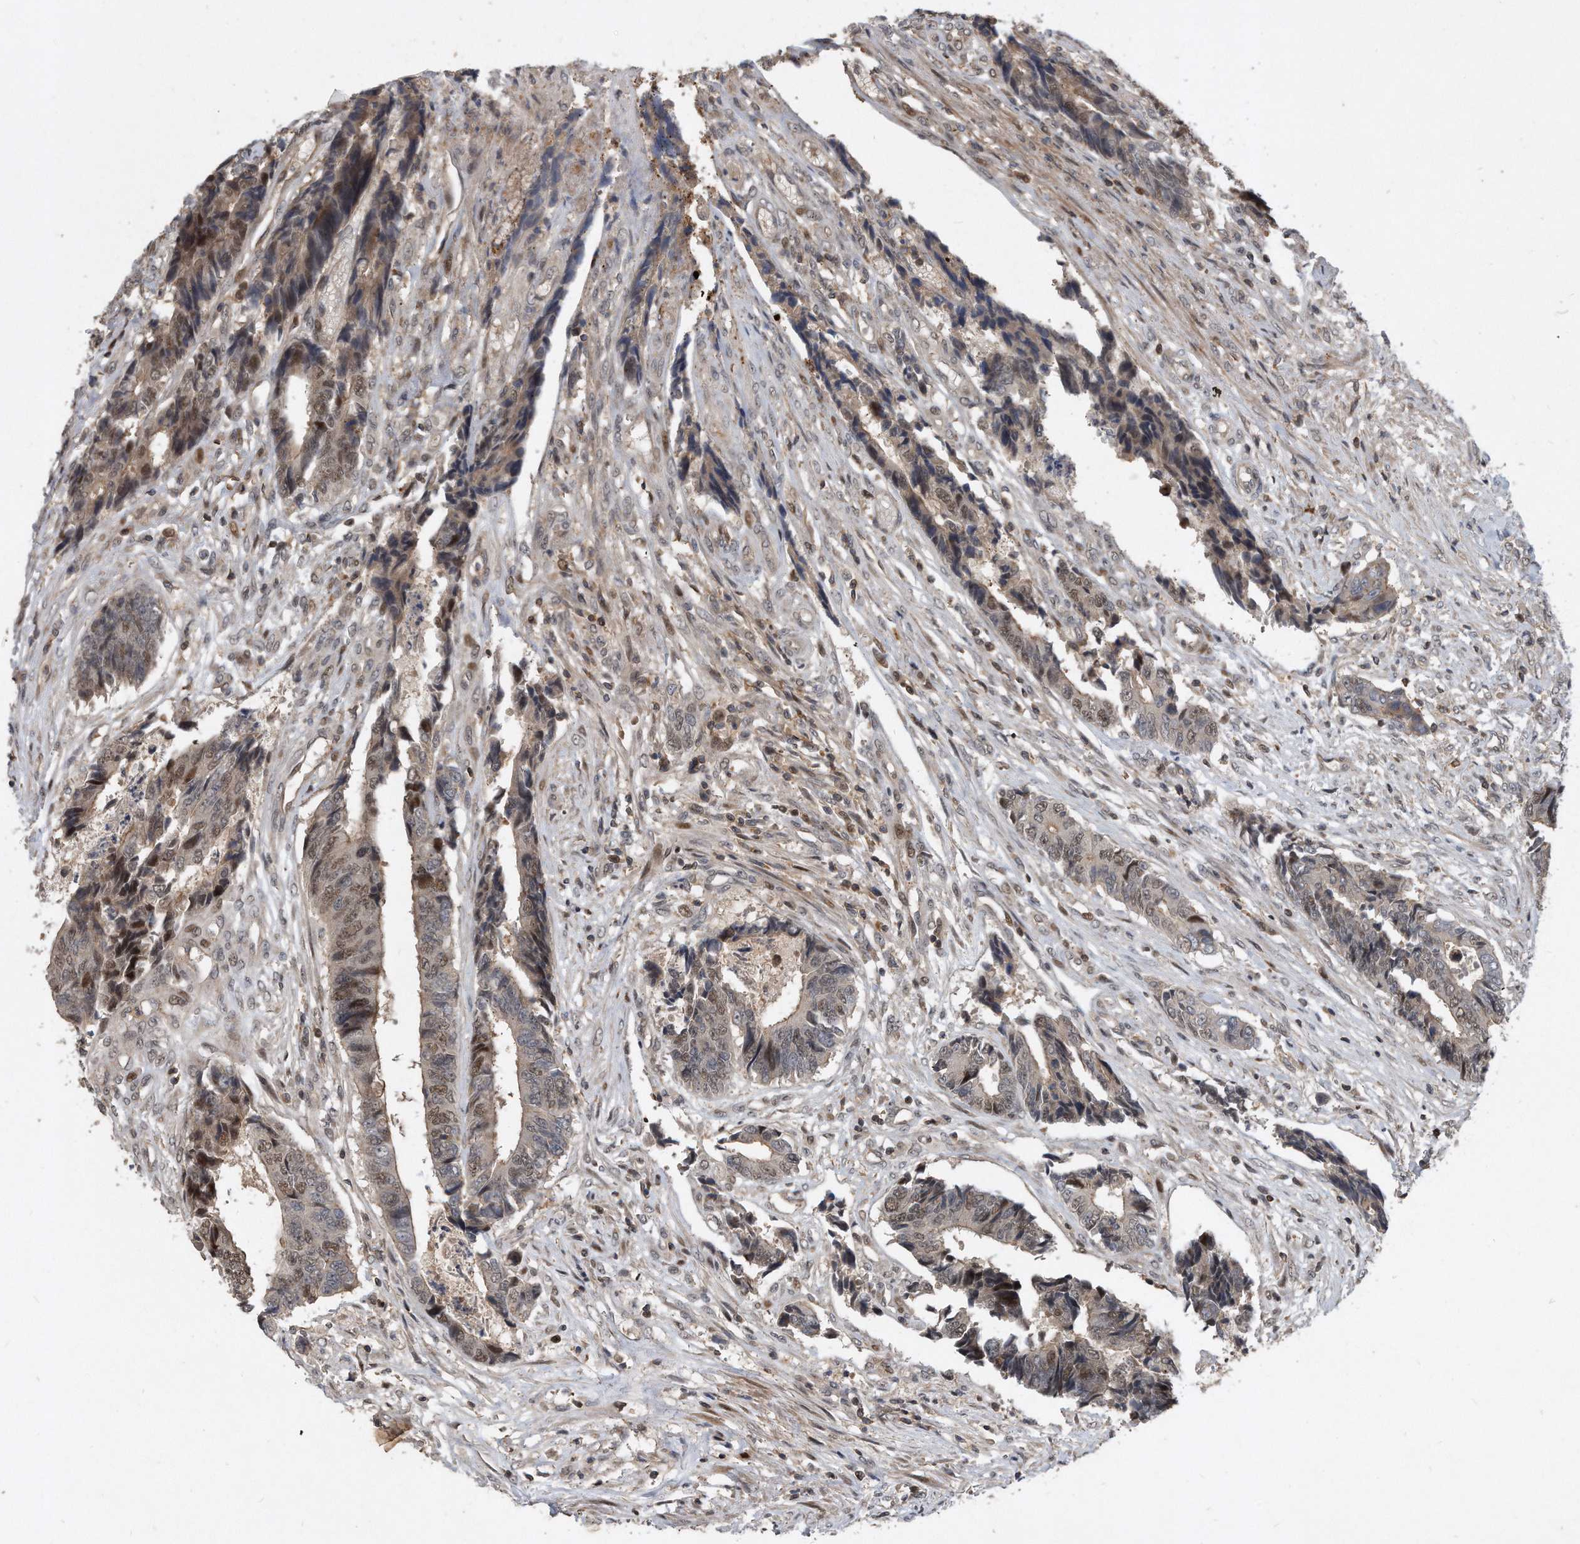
{"staining": {"intensity": "moderate", "quantity": "25%-75%", "location": "cytoplasmic/membranous,nuclear"}, "tissue": "colorectal cancer", "cell_type": "Tumor cells", "image_type": "cancer", "snomed": [{"axis": "morphology", "description": "Adenocarcinoma, NOS"}, {"axis": "topography", "description": "Rectum"}], "caption": "A brown stain highlights moderate cytoplasmic/membranous and nuclear positivity of a protein in colorectal cancer tumor cells.", "gene": "PGBD2", "patient": {"sex": "male", "age": 84}}